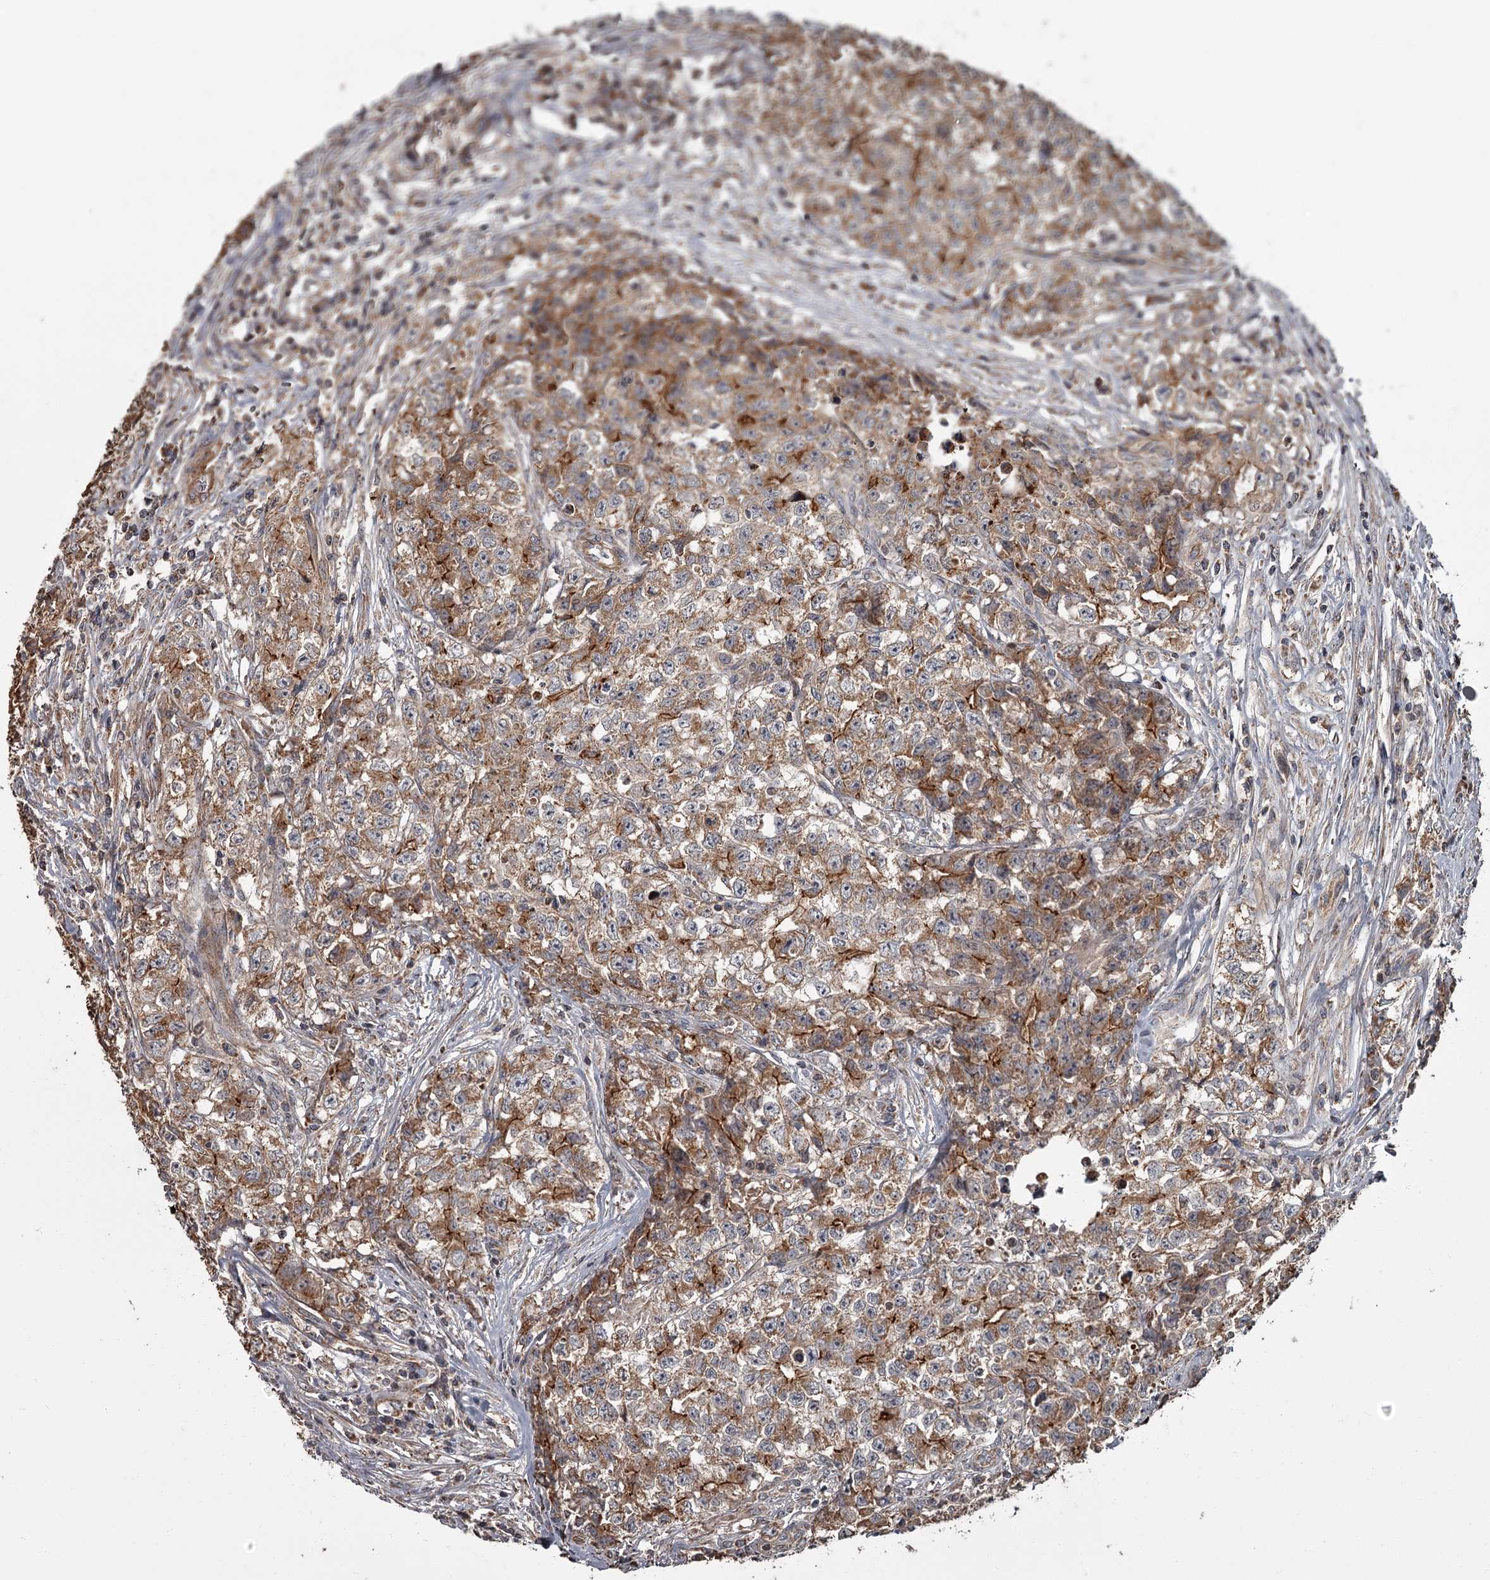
{"staining": {"intensity": "strong", "quantity": "25%-75%", "location": "cytoplasmic/membranous"}, "tissue": "testis cancer", "cell_type": "Tumor cells", "image_type": "cancer", "snomed": [{"axis": "morphology", "description": "Seminoma, NOS"}, {"axis": "morphology", "description": "Carcinoma, Embryonal, NOS"}, {"axis": "topography", "description": "Testis"}], "caption": "Approximately 25%-75% of tumor cells in testis embryonal carcinoma display strong cytoplasmic/membranous protein expression as visualized by brown immunohistochemical staining.", "gene": "THAP9", "patient": {"sex": "male", "age": 43}}